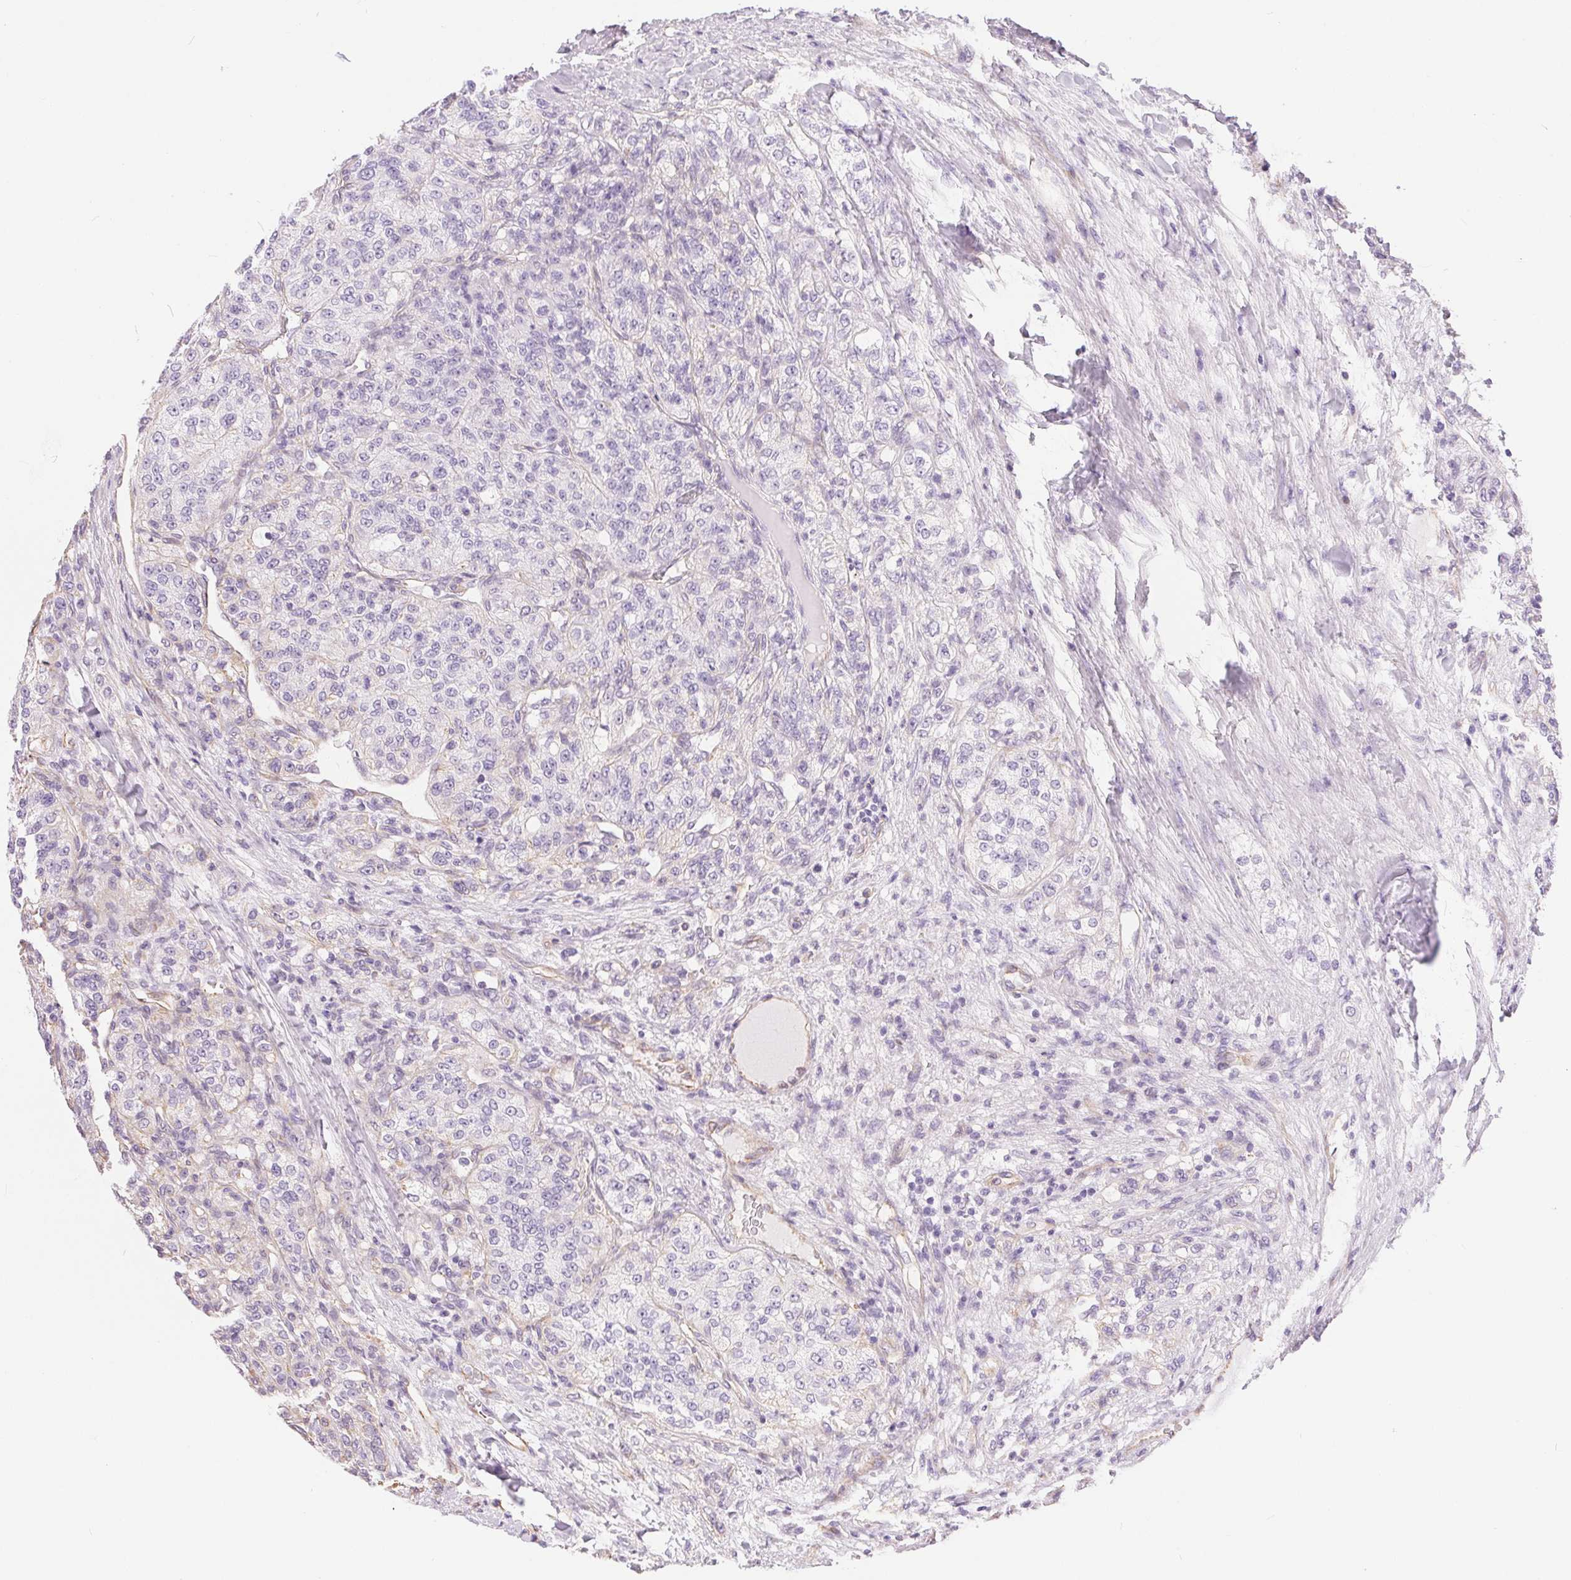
{"staining": {"intensity": "negative", "quantity": "none", "location": "none"}, "tissue": "renal cancer", "cell_type": "Tumor cells", "image_type": "cancer", "snomed": [{"axis": "morphology", "description": "Adenocarcinoma, NOS"}, {"axis": "topography", "description": "Kidney"}], "caption": "DAB (3,3'-diaminobenzidine) immunohistochemical staining of adenocarcinoma (renal) displays no significant positivity in tumor cells.", "gene": "GFAP", "patient": {"sex": "female", "age": 63}}